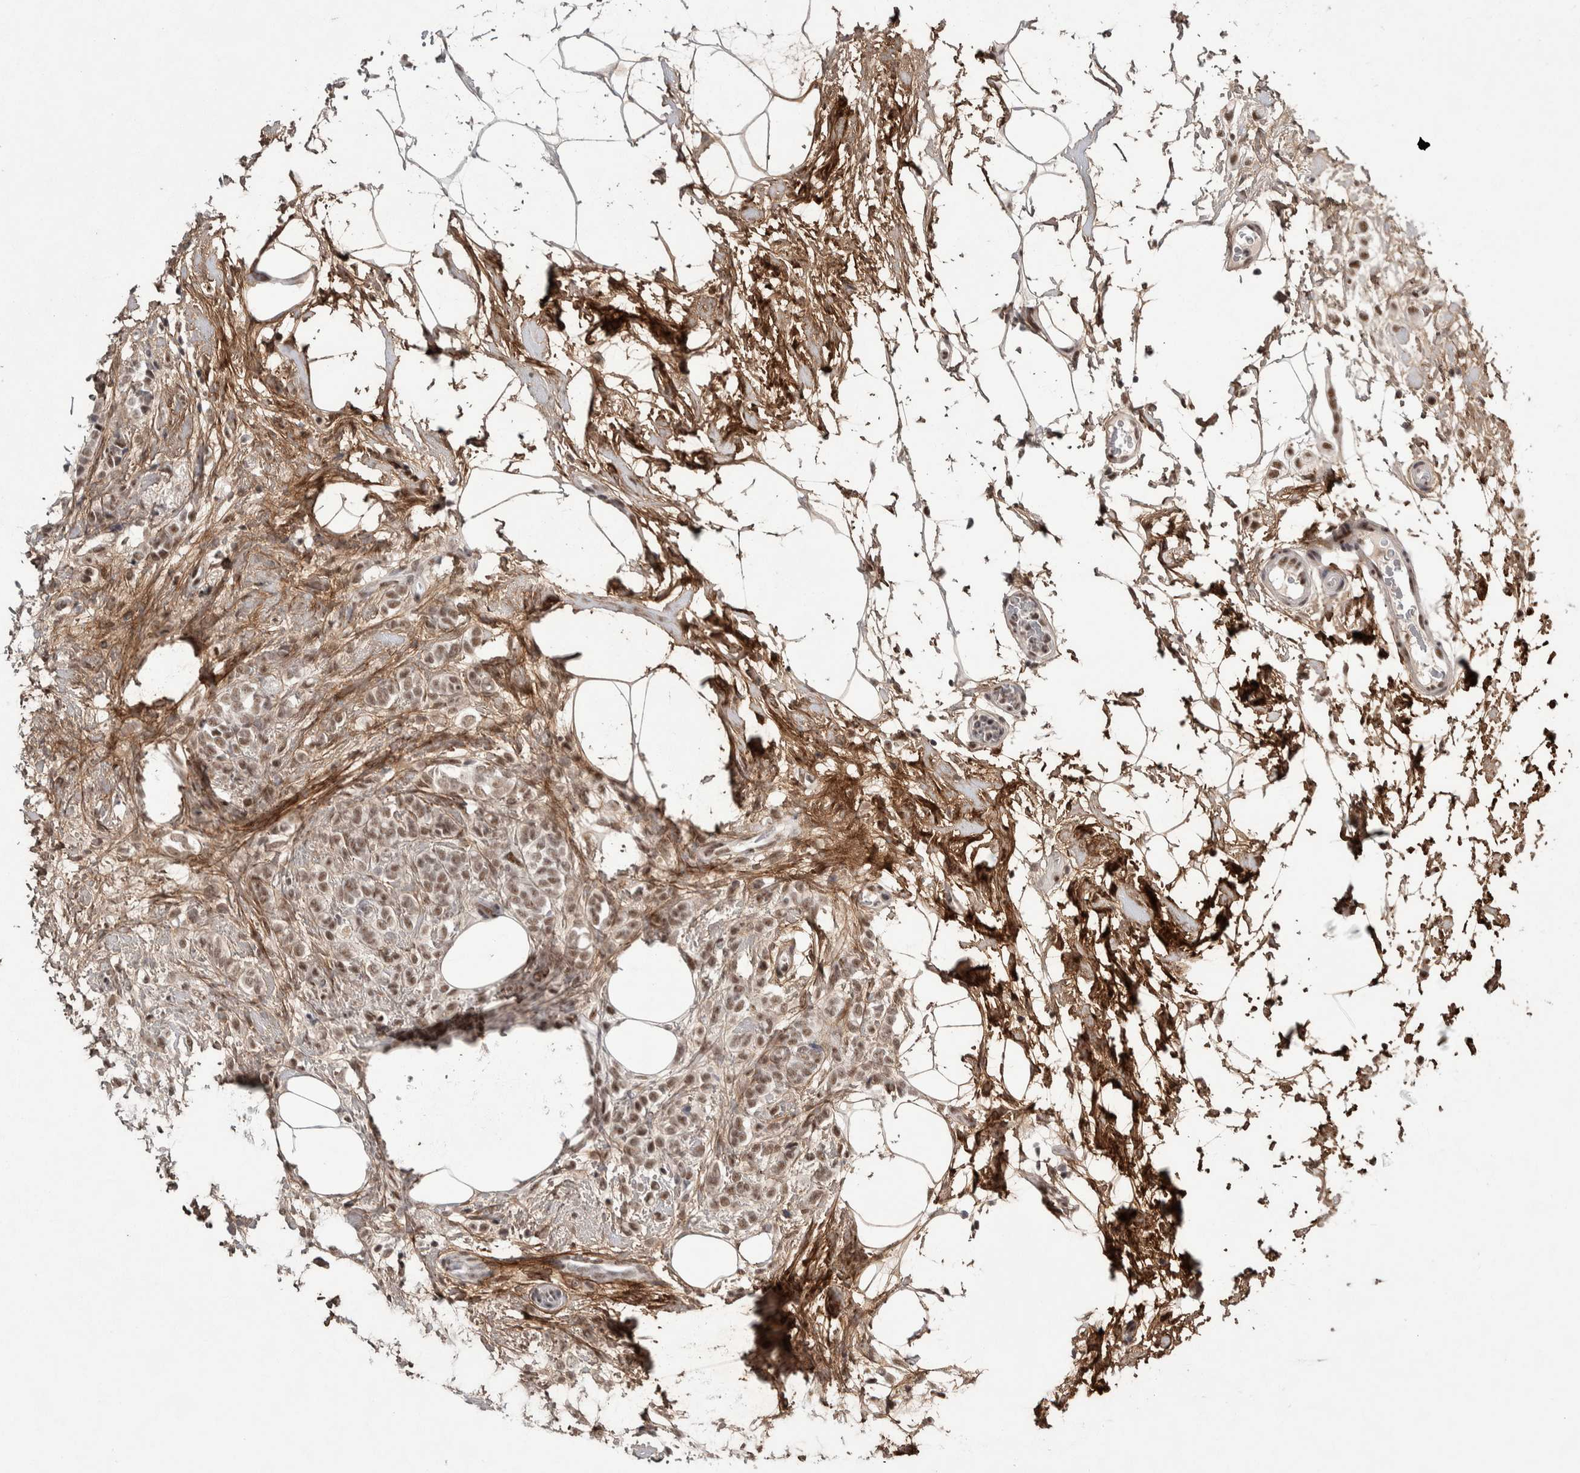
{"staining": {"intensity": "weak", "quantity": ">75%", "location": "nuclear"}, "tissue": "breast cancer", "cell_type": "Tumor cells", "image_type": "cancer", "snomed": [{"axis": "morphology", "description": "Lobular carcinoma"}, {"axis": "topography", "description": "Breast"}], "caption": "High-magnification brightfield microscopy of lobular carcinoma (breast) stained with DAB (brown) and counterstained with hematoxylin (blue). tumor cells exhibit weak nuclear staining is appreciated in about>75% of cells. The staining was performed using DAB (3,3'-diaminobenzidine), with brown indicating positive protein expression. Nuclei are stained blue with hematoxylin.", "gene": "ASPN", "patient": {"sex": "female", "age": 50}}